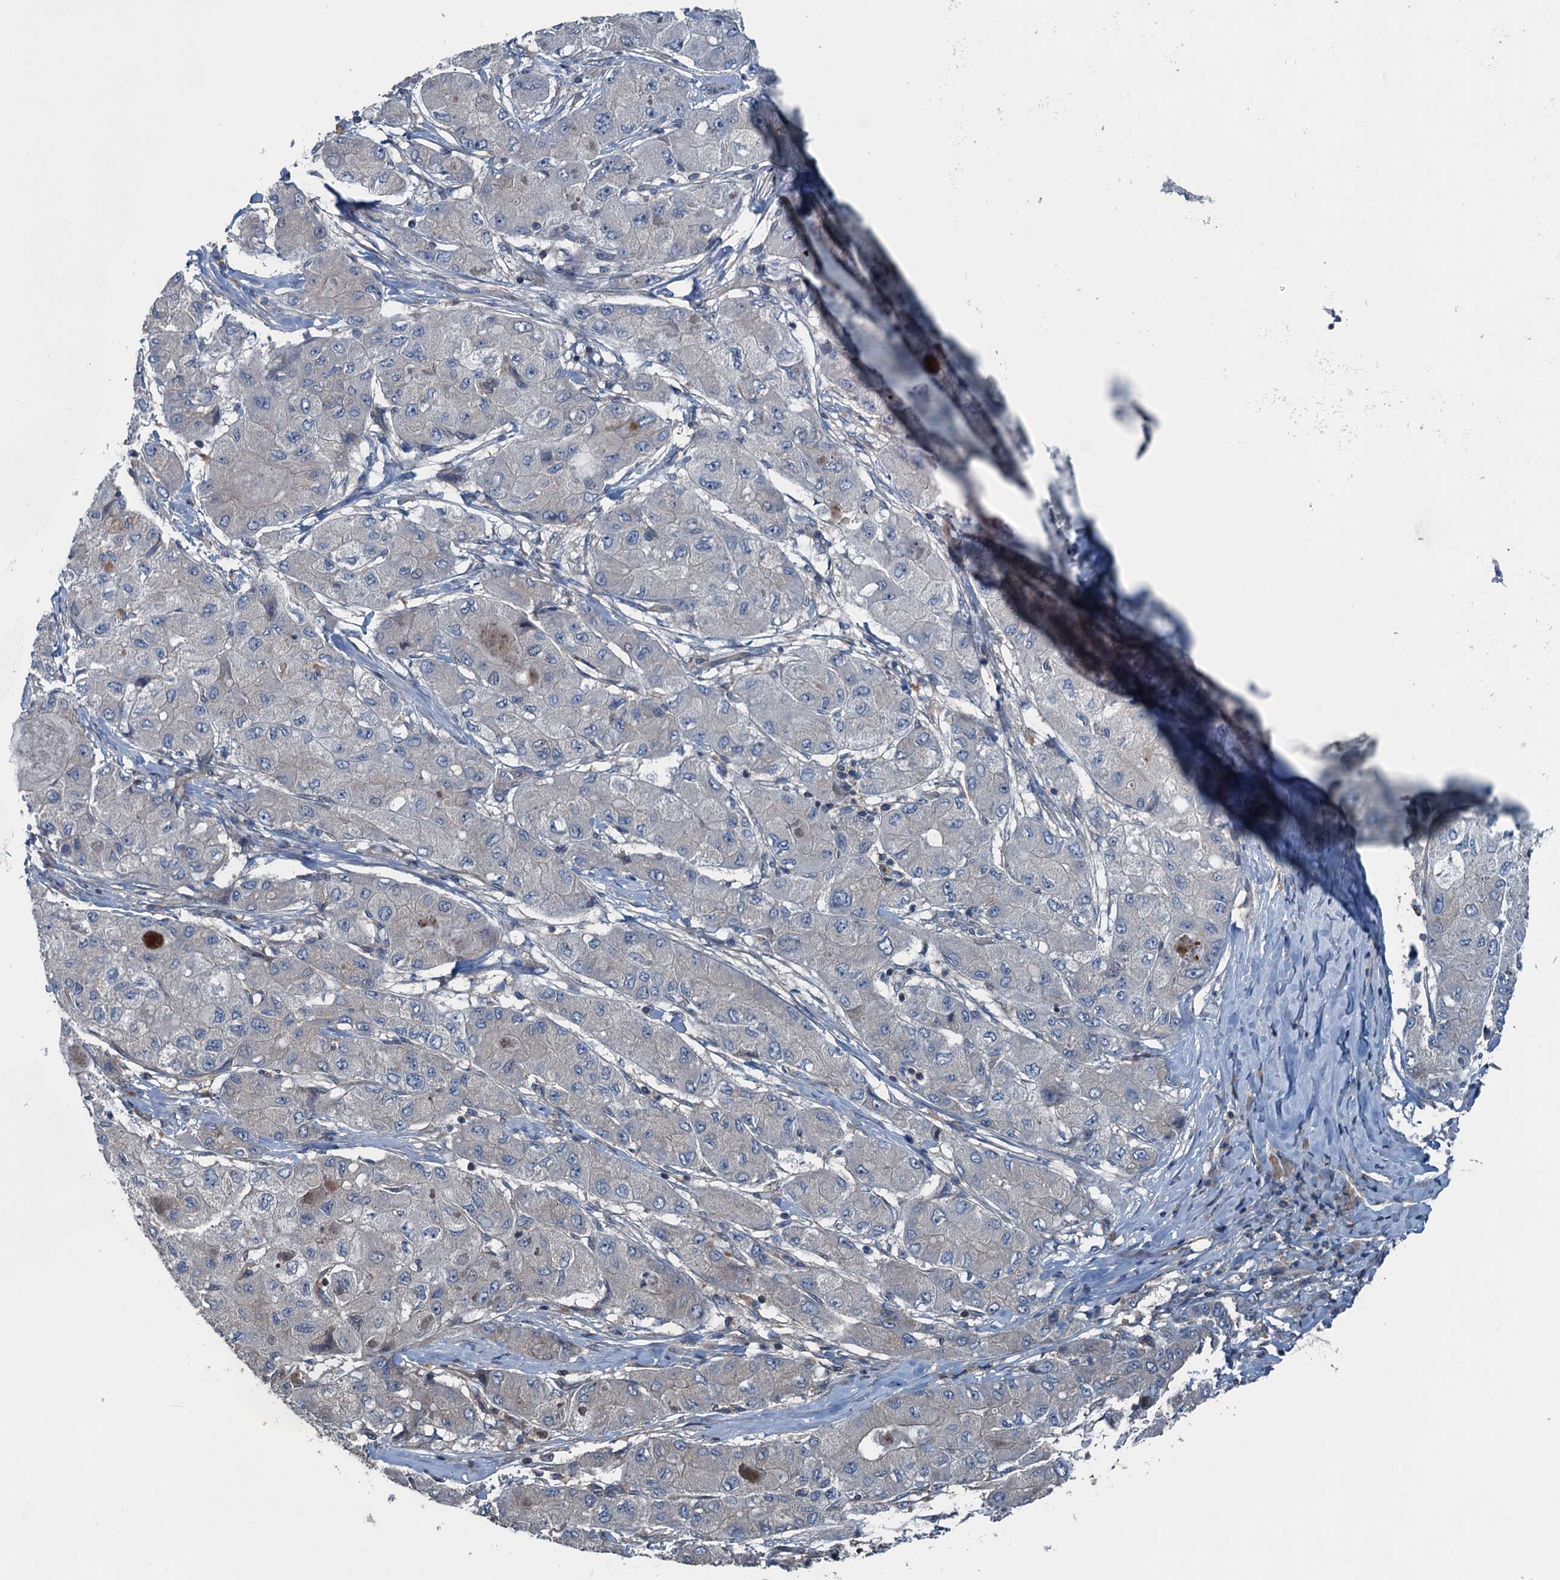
{"staining": {"intensity": "weak", "quantity": "<25%", "location": "cytoplasmic/membranous"}, "tissue": "liver cancer", "cell_type": "Tumor cells", "image_type": "cancer", "snomed": [{"axis": "morphology", "description": "Carcinoma, Hepatocellular, NOS"}, {"axis": "topography", "description": "Liver"}], "caption": "Protein analysis of liver cancer (hepatocellular carcinoma) displays no significant staining in tumor cells. (DAB immunohistochemistry, high magnification).", "gene": "TRAPPC8", "patient": {"sex": "male", "age": 80}}